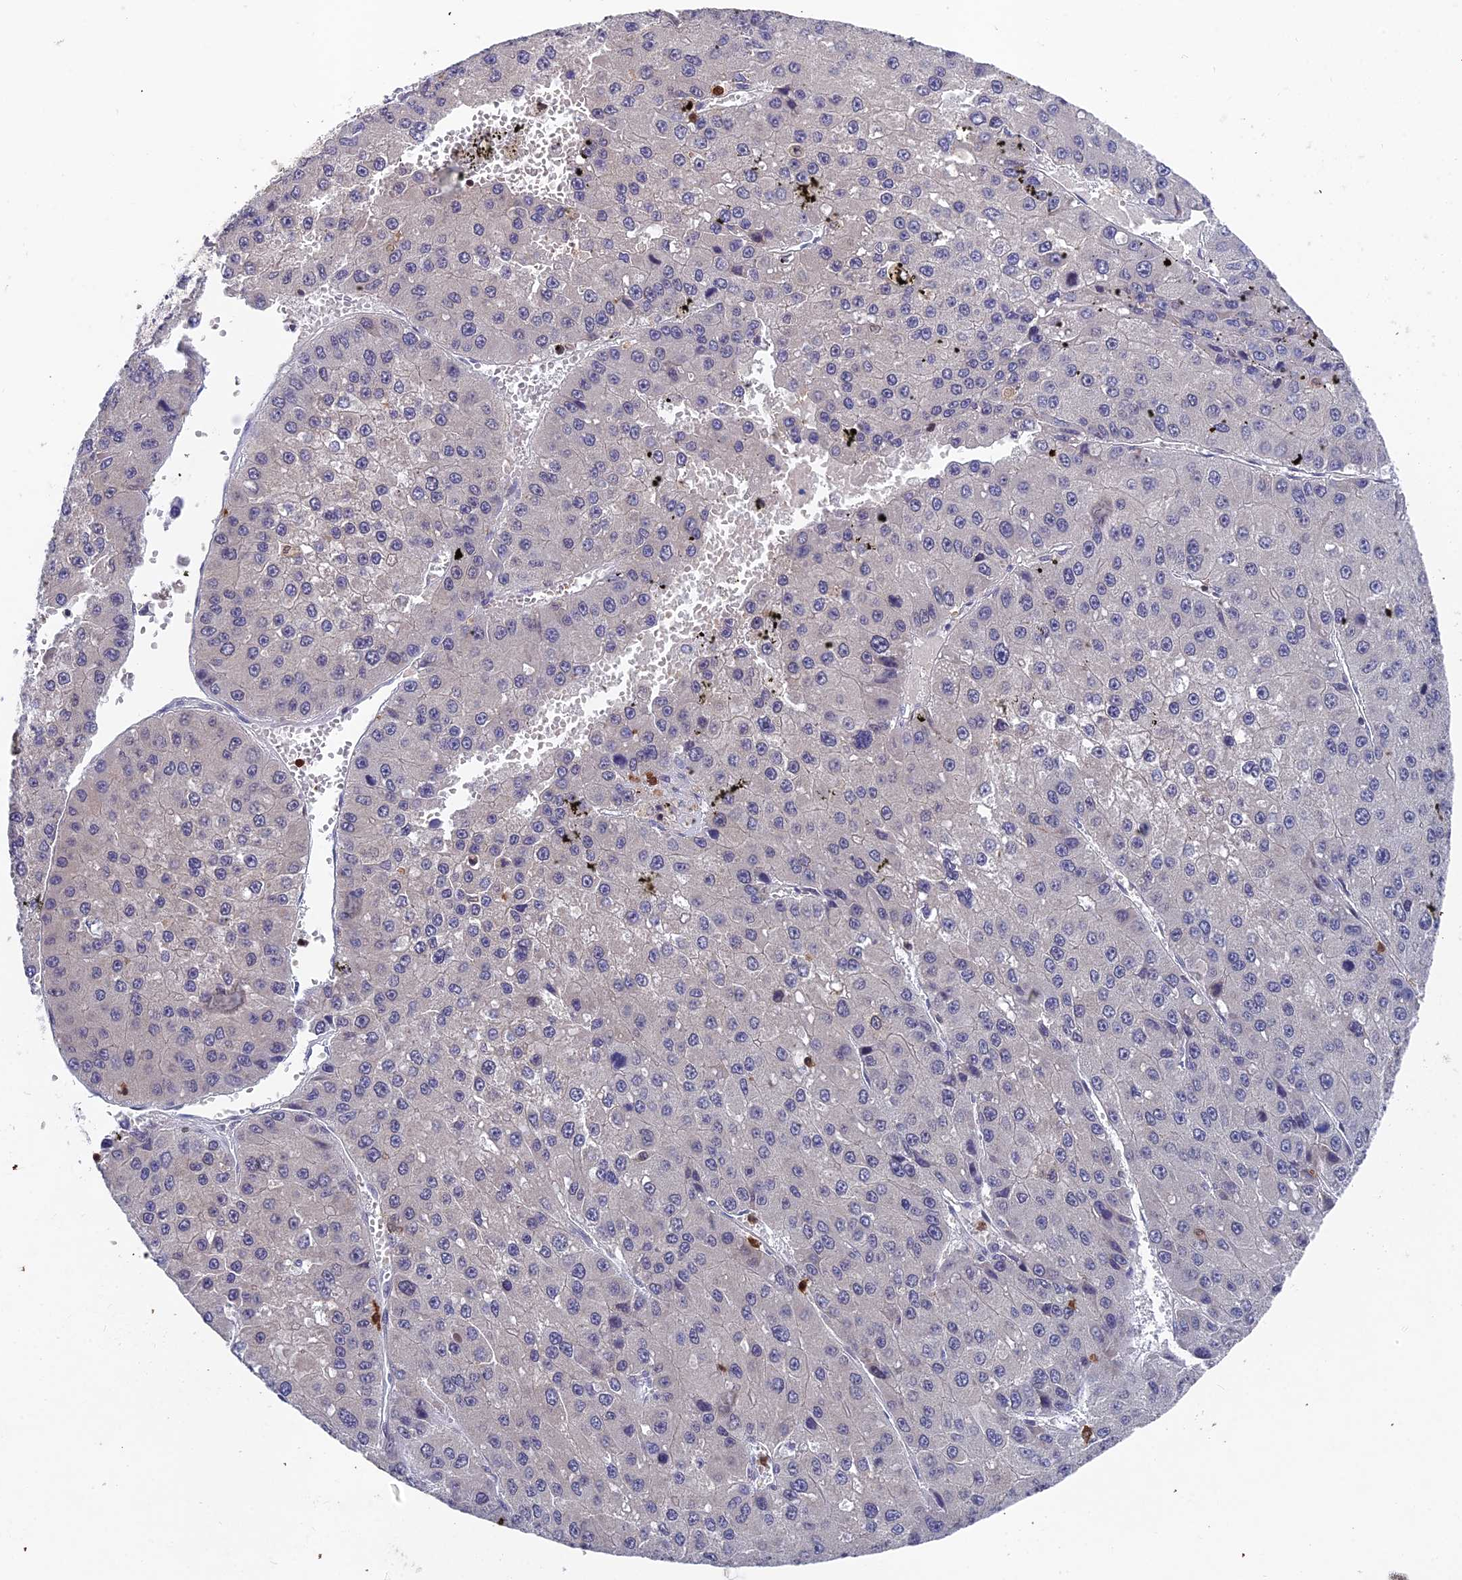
{"staining": {"intensity": "negative", "quantity": "none", "location": "none"}, "tissue": "liver cancer", "cell_type": "Tumor cells", "image_type": "cancer", "snomed": [{"axis": "morphology", "description": "Carcinoma, Hepatocellular, NOS"}, {"axis": "topography", "description": "Liver"}], "caption": "This is a photomicrograph of IHC staining of hepatocellular carcinoma (liver), which shows no expression in tumor cells.", "gene": "GALK2", "patient": {"sex": "female", "age": 73}}